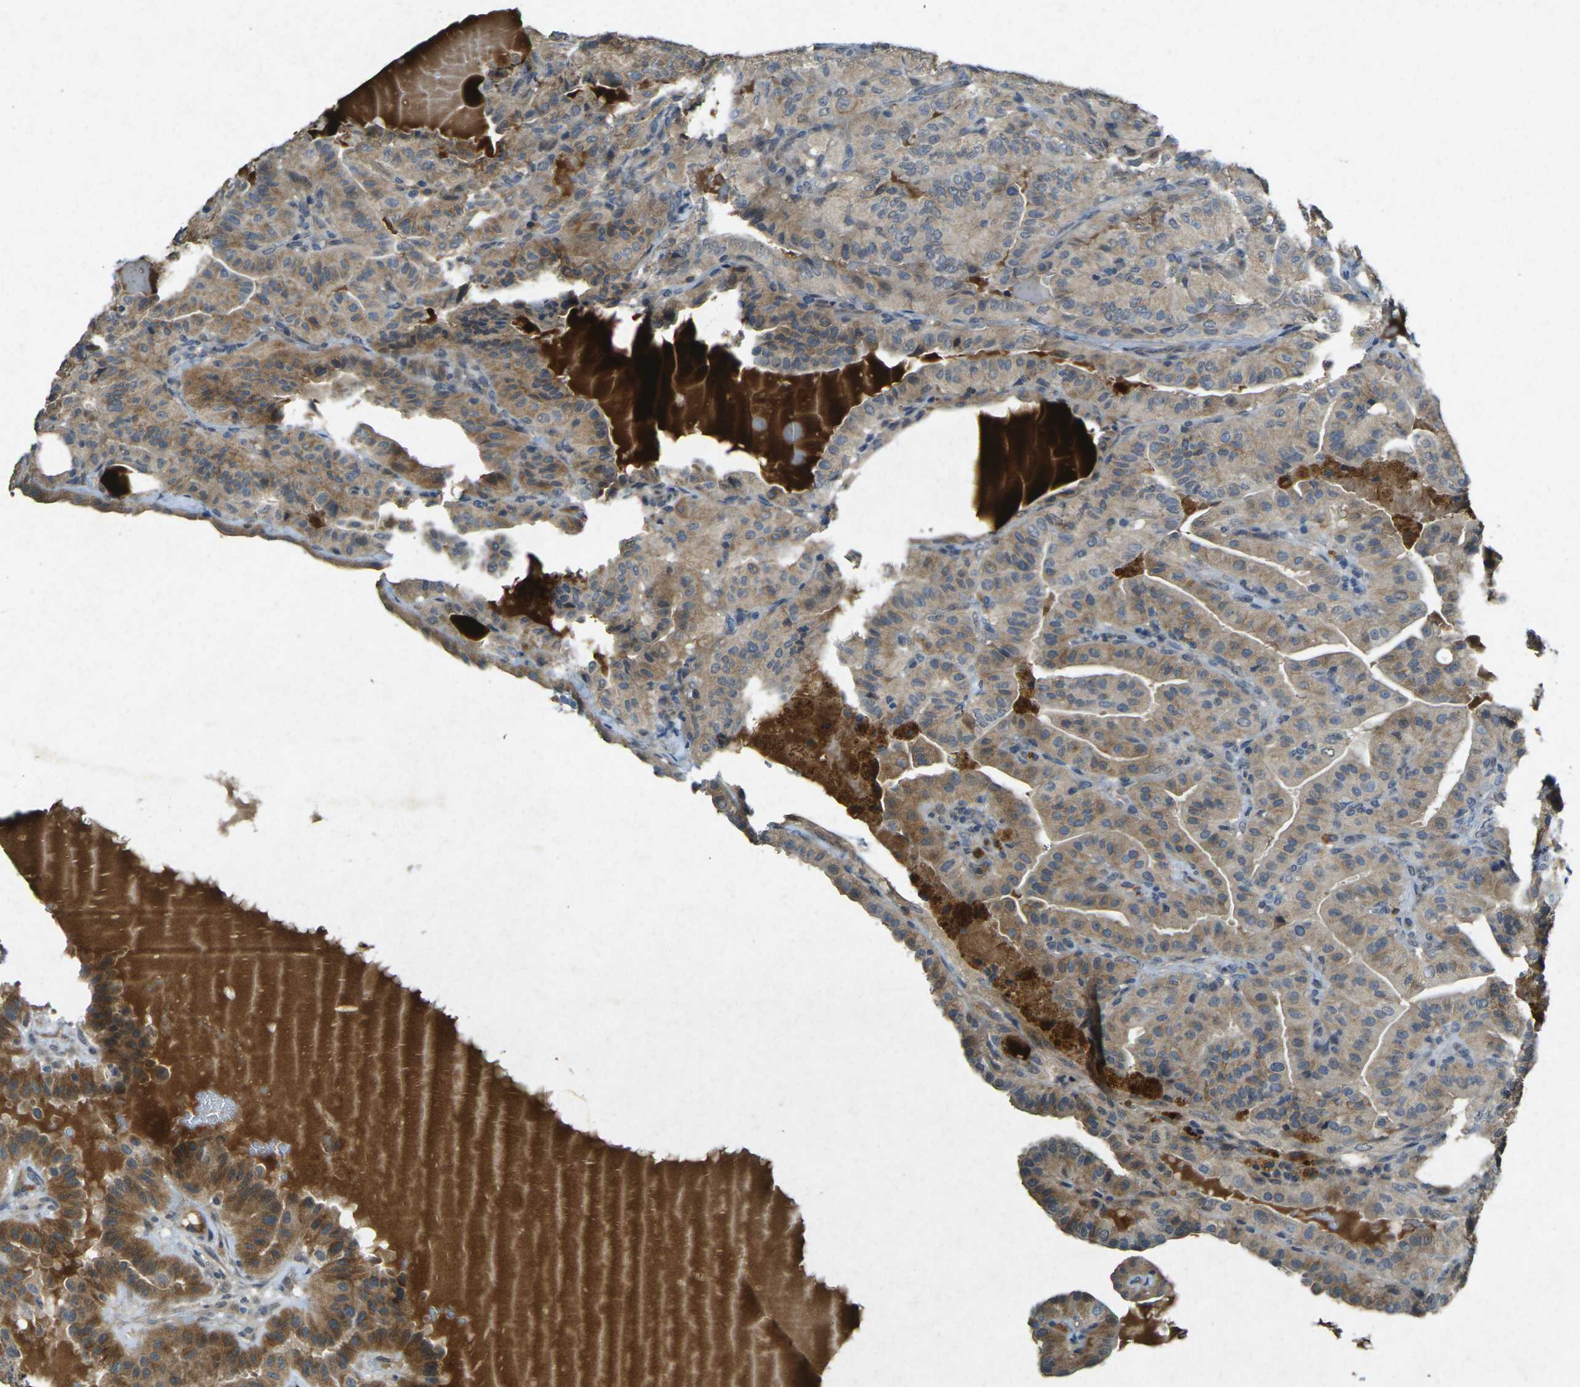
{"staining": {"intensity": "moderate", "quantity": ">75%", "location": "cytoplasmic/membranous"}, "tissue": "thyroid cancer", "cell_type": "Tumor cells", "image_type": "cancer", "snomed": [{"axis": "morphology", "description": "Papillary adenocarcinoma, NOS"}, {"axis": "topography", "description": "Thyroid gland"}], "caption": "Thyroid cancer was stained to show a protein in brown. There is medium levels of moderate cytoplasmic/membranous expression in approximately >75% of tumor cells. The protein of interest is shown in brown color, while the nuclei are stained blue.", "gene": "RGMA", "patient": {"sex": "male", "age": 77}}